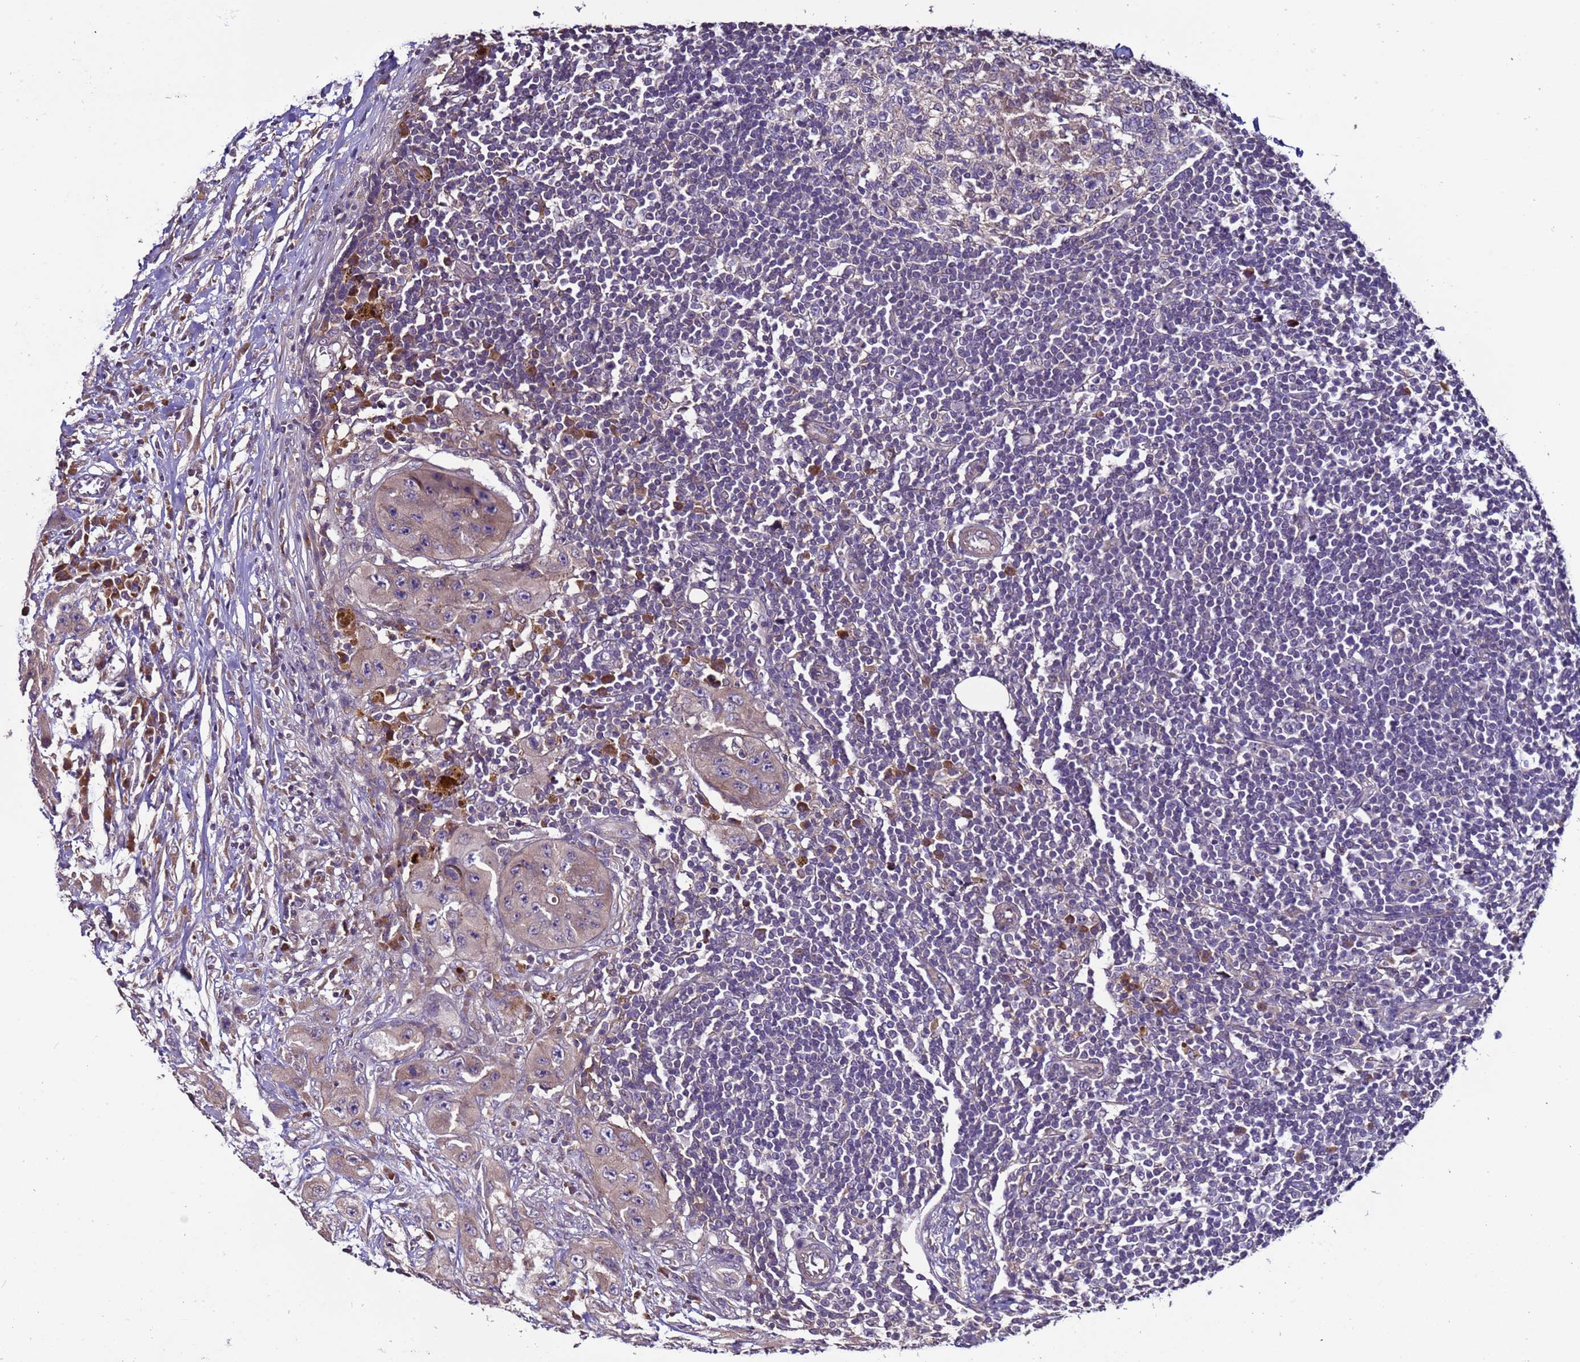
{"staining": {"intensity": "negative", "quantity": "none", "location": "none"}, "tissue": "lymph node", "cell_type": "Germinal center cells", "image_type": "normal", "snomed": [{"axis": "morphology", "description": "Normal tissue, NOS"}, {"axis": "morphology", "description": "Squamous cell carcinoma, metastatic, NOS"}, {"axis": "topography", "description": "Lymph node"}], "caption": "The histopathology image reveals no significant expression in germinal center cells of lymph node. (Brightfield microscopy of DAB immunohistochemistry at high magnification).", "gene": "ELMOD2", "patient": {"sex": "male", "age": 73}}